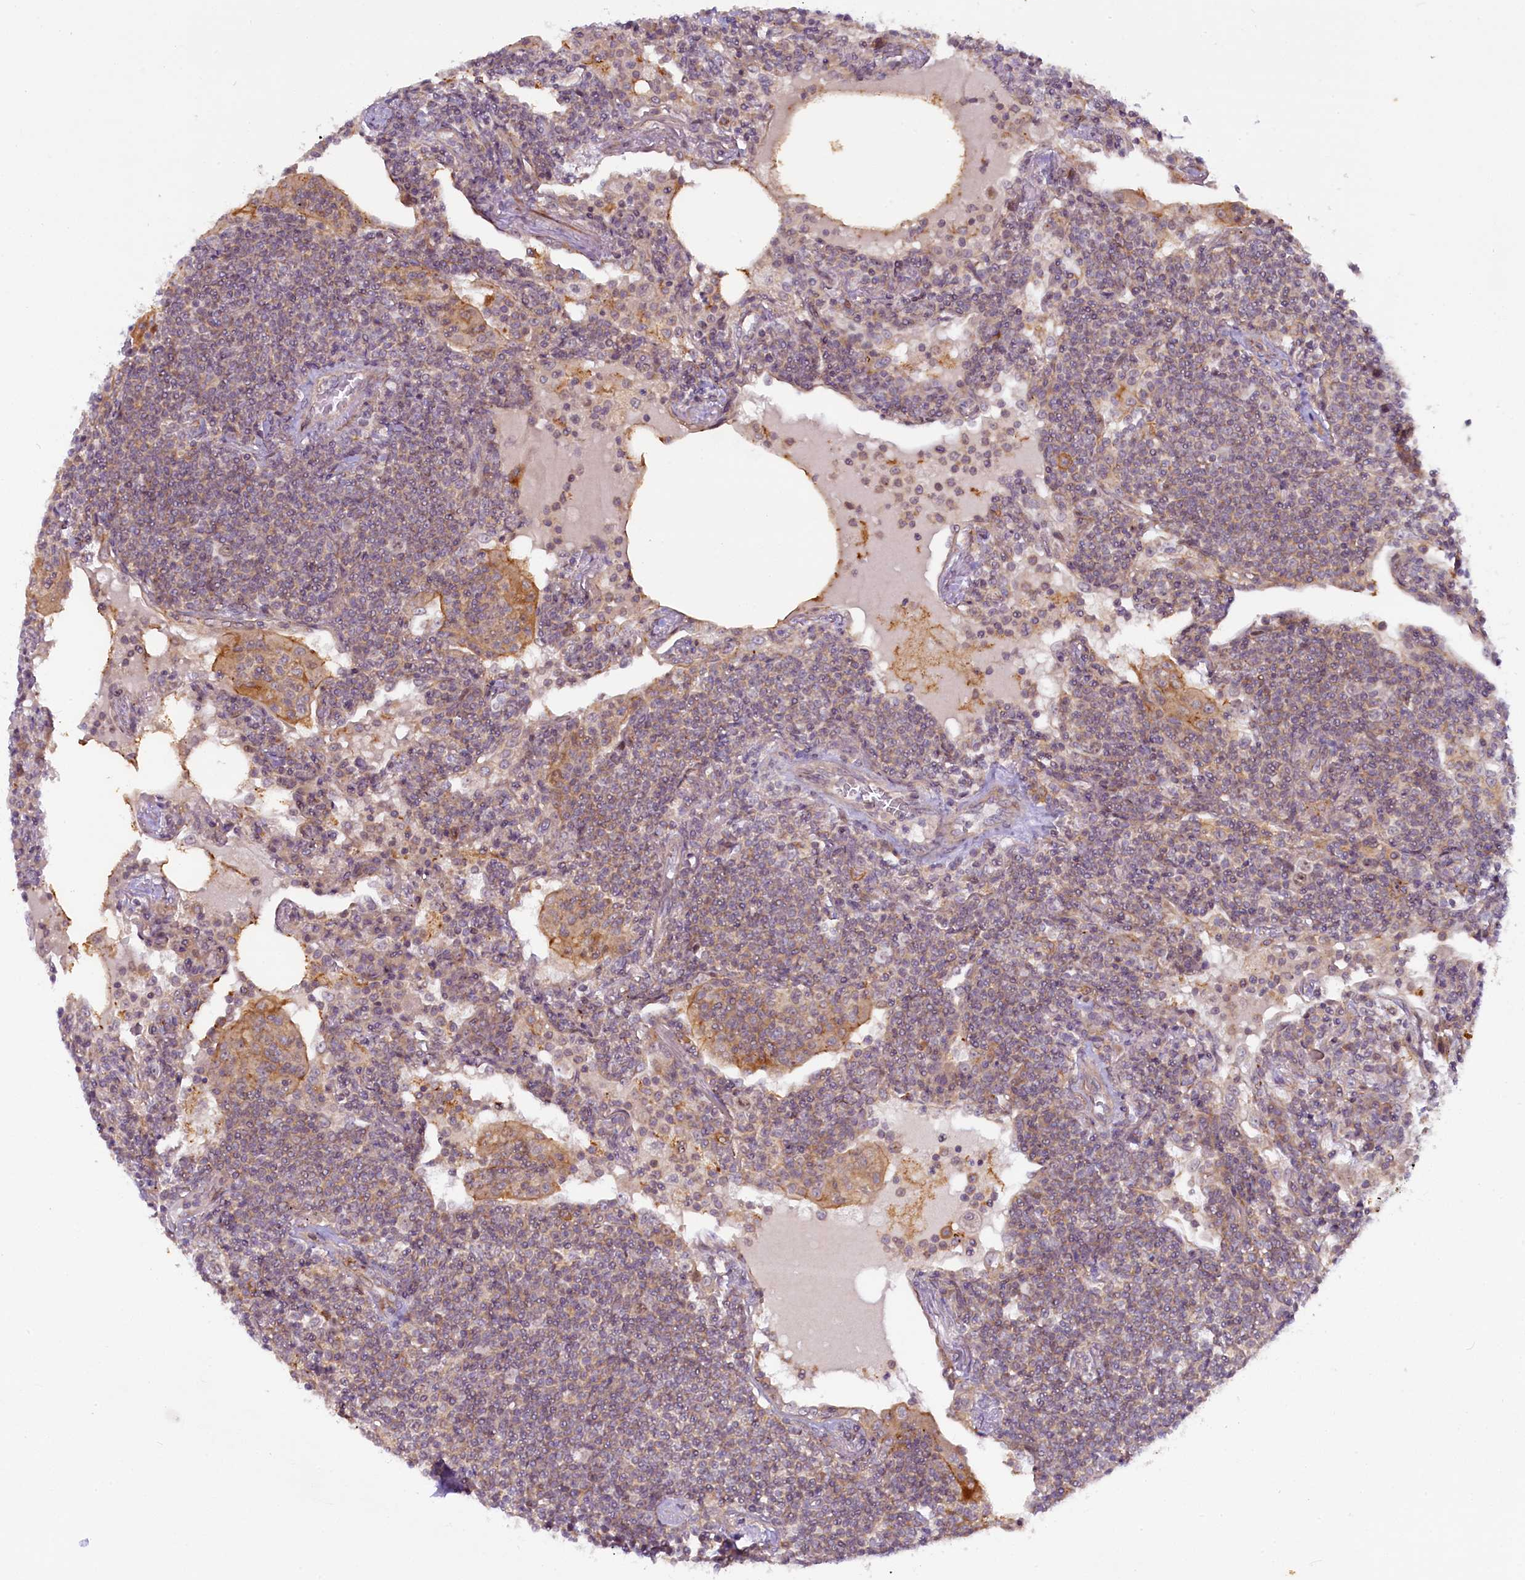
{"staining": {"intensity": "negative", "quantity": "none", "location": "none"}, "tissue": "lymphoma", "cell_type": "Tumor cells", "image_type": "cancer", "snomed": [{"axis": "morphology", "description": "Malignant lymphoma, non-Hodgkin's type, Low grade"}, {"axis": "topography", "description": "Lung"}], "caption": "An immunohistochemistry image of malignant lymphoma, non-Hodgkin's type (low-grade) is shown. There is no staining in tumor cells of malignant lymphoma, non-Hodgkin's type (low-grade).", "gene": "CCL23", "patient": {"sex": "female", "age": 71}}